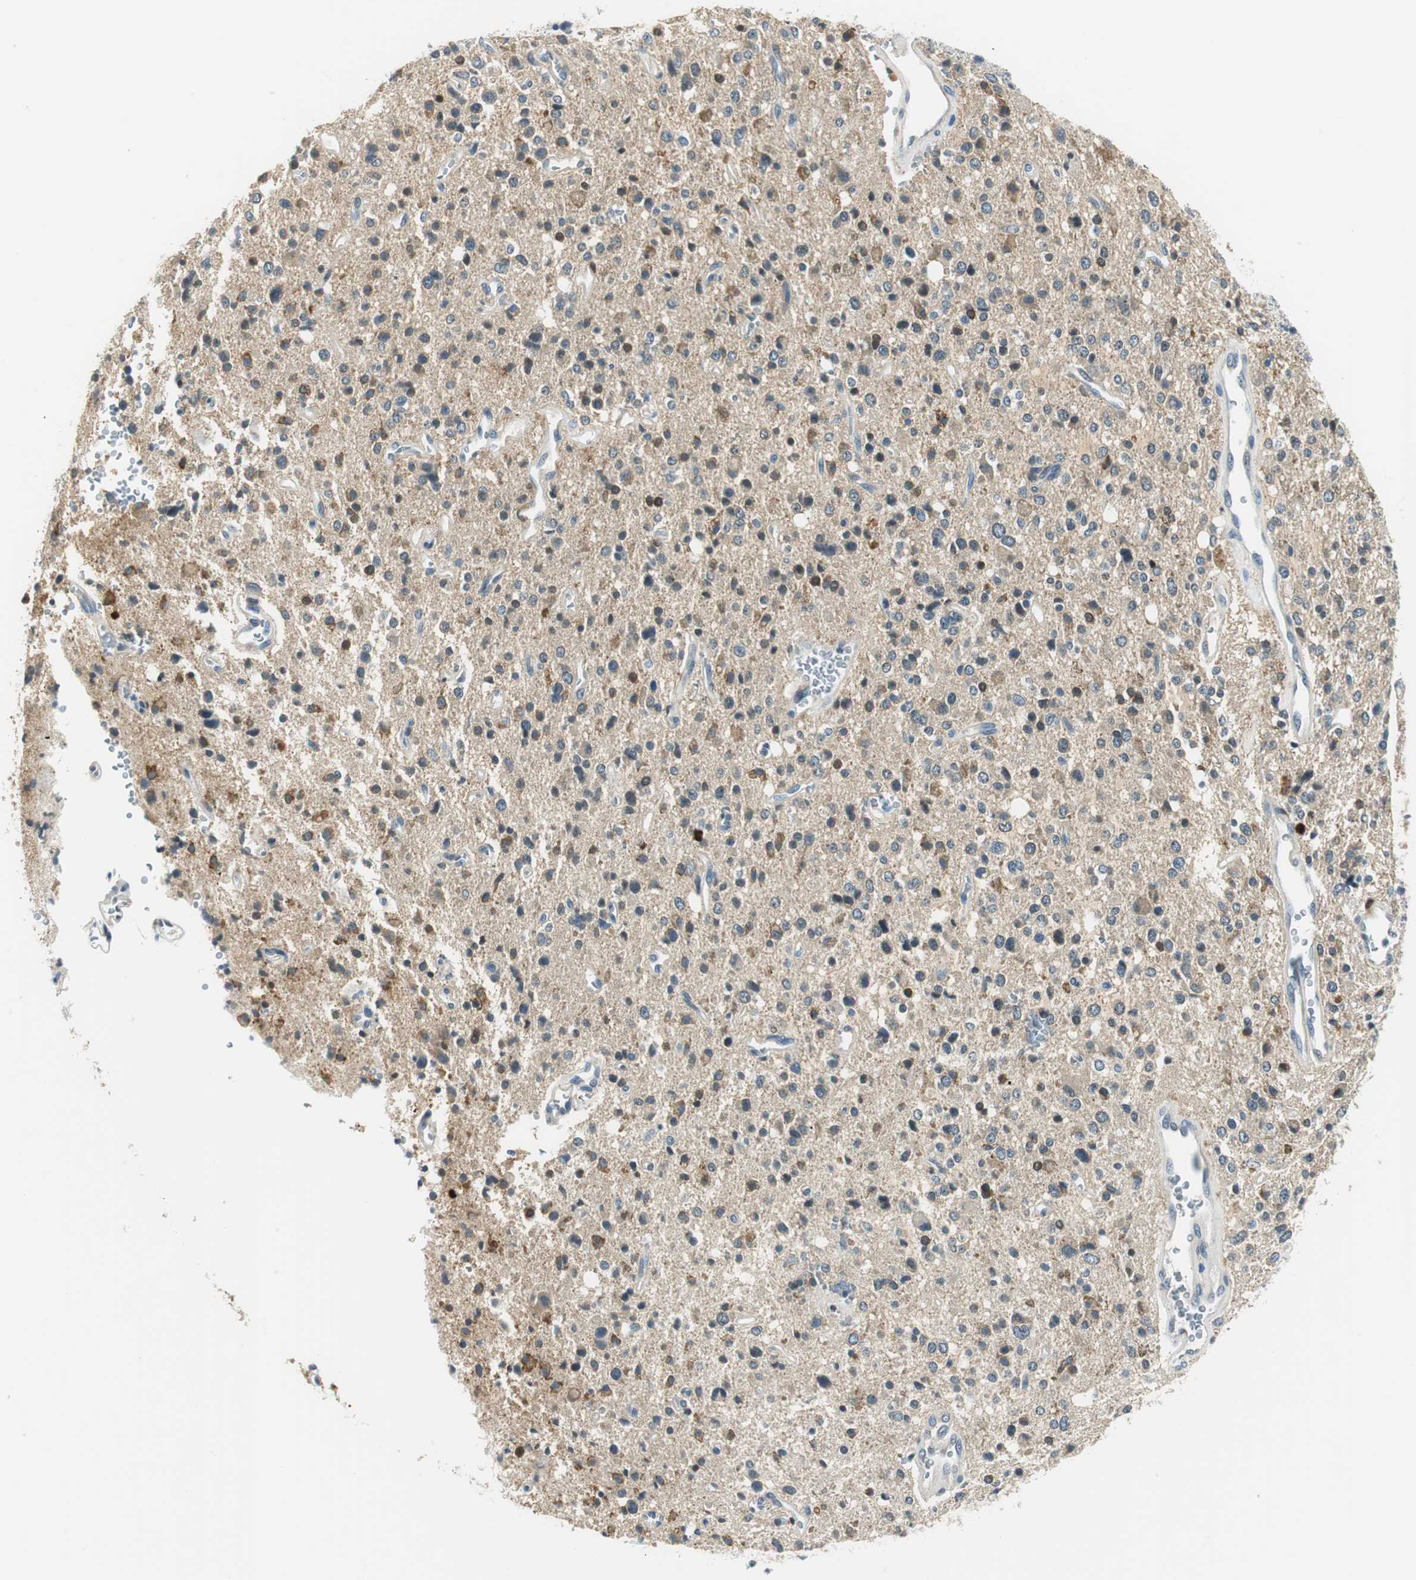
{"staining": {"intensity": "moderate", "quantity": "25%-75%", "location": "cytoplasmic/membranous"}, "tissue": "glioma", "cell_type": "Tumor cells", "image_type": "cancer", "snomed": [{"axis": "morphology", "description": "Glioma, malignant, High grade"}, {"axis": "topography", "description": "Brain"}], "caption": "Glioma stained with DAB immunohistochemistry demonstrates medium levels of moderate cytoplasmic/membranous positivity in about 25%-75% of tumor cells. Using DAB (3,3'-diaminobenzidine) (brown) and hematoxylin (blue) stains, captured at high magnification using brightfield microscopy.", "gene": "ME1", "patient": {"sex": "male", "age": 47}}